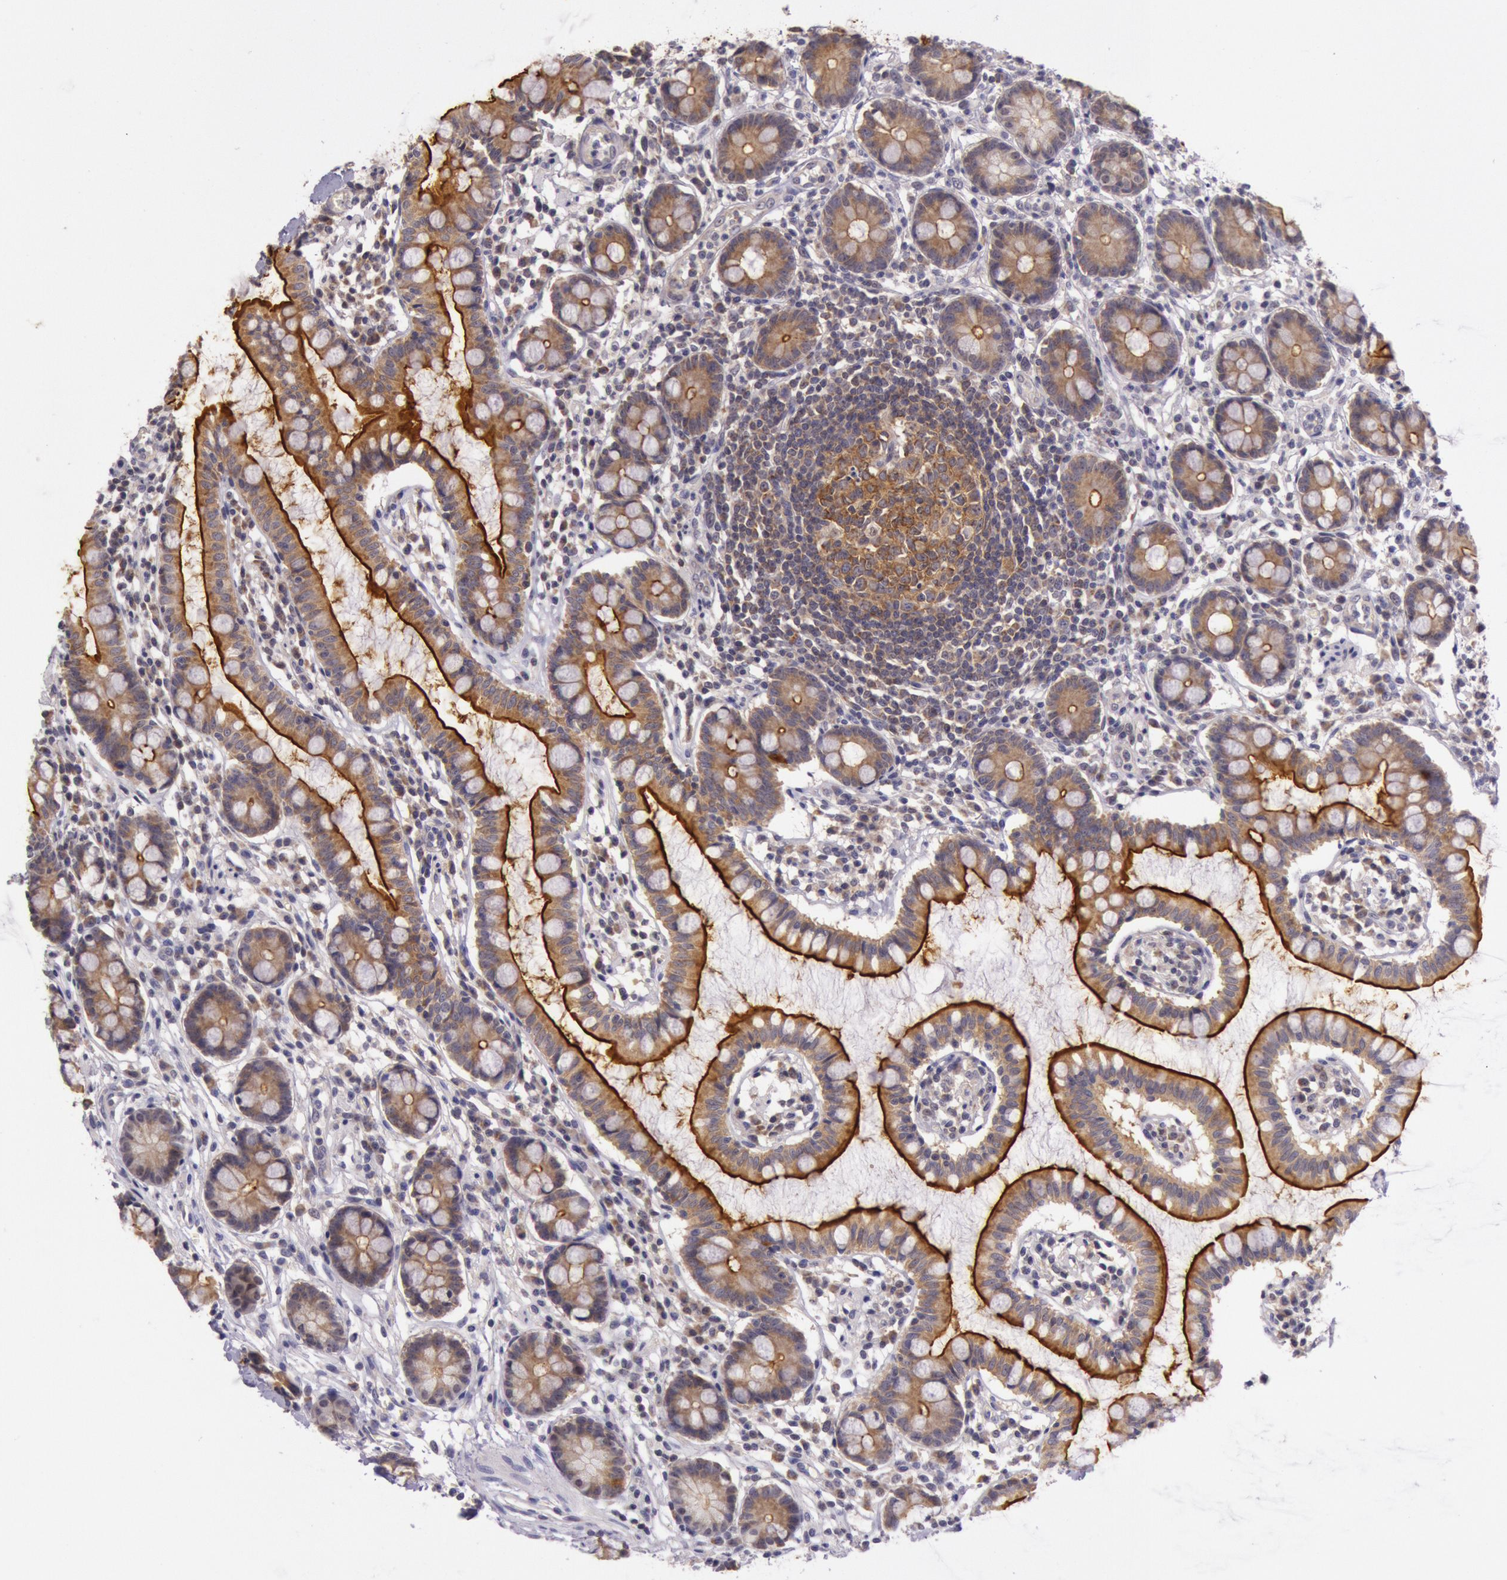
{"staining": {"intensity": "strong", "quantity": ">75%", "location": "cytoplasmic/membranous"}, "tissue": "small intestine", "cell_type": "Glandular cells", "image_type": "normal", "snomed": [{"axis": "morphology", "description": "Normal tissue, NOS"}, {"axis": "topography", "description": "Small intestine"}], "caption": "IHC (DAB (3,3'-diaminobenzidine)) staining of unremarkable human small intestine shows strong cytoplasmic/membranous protein staining in approximately >75% of glandular cells.", "gene": "CDK16", "patient": {"sex": "female", "age": 61}}